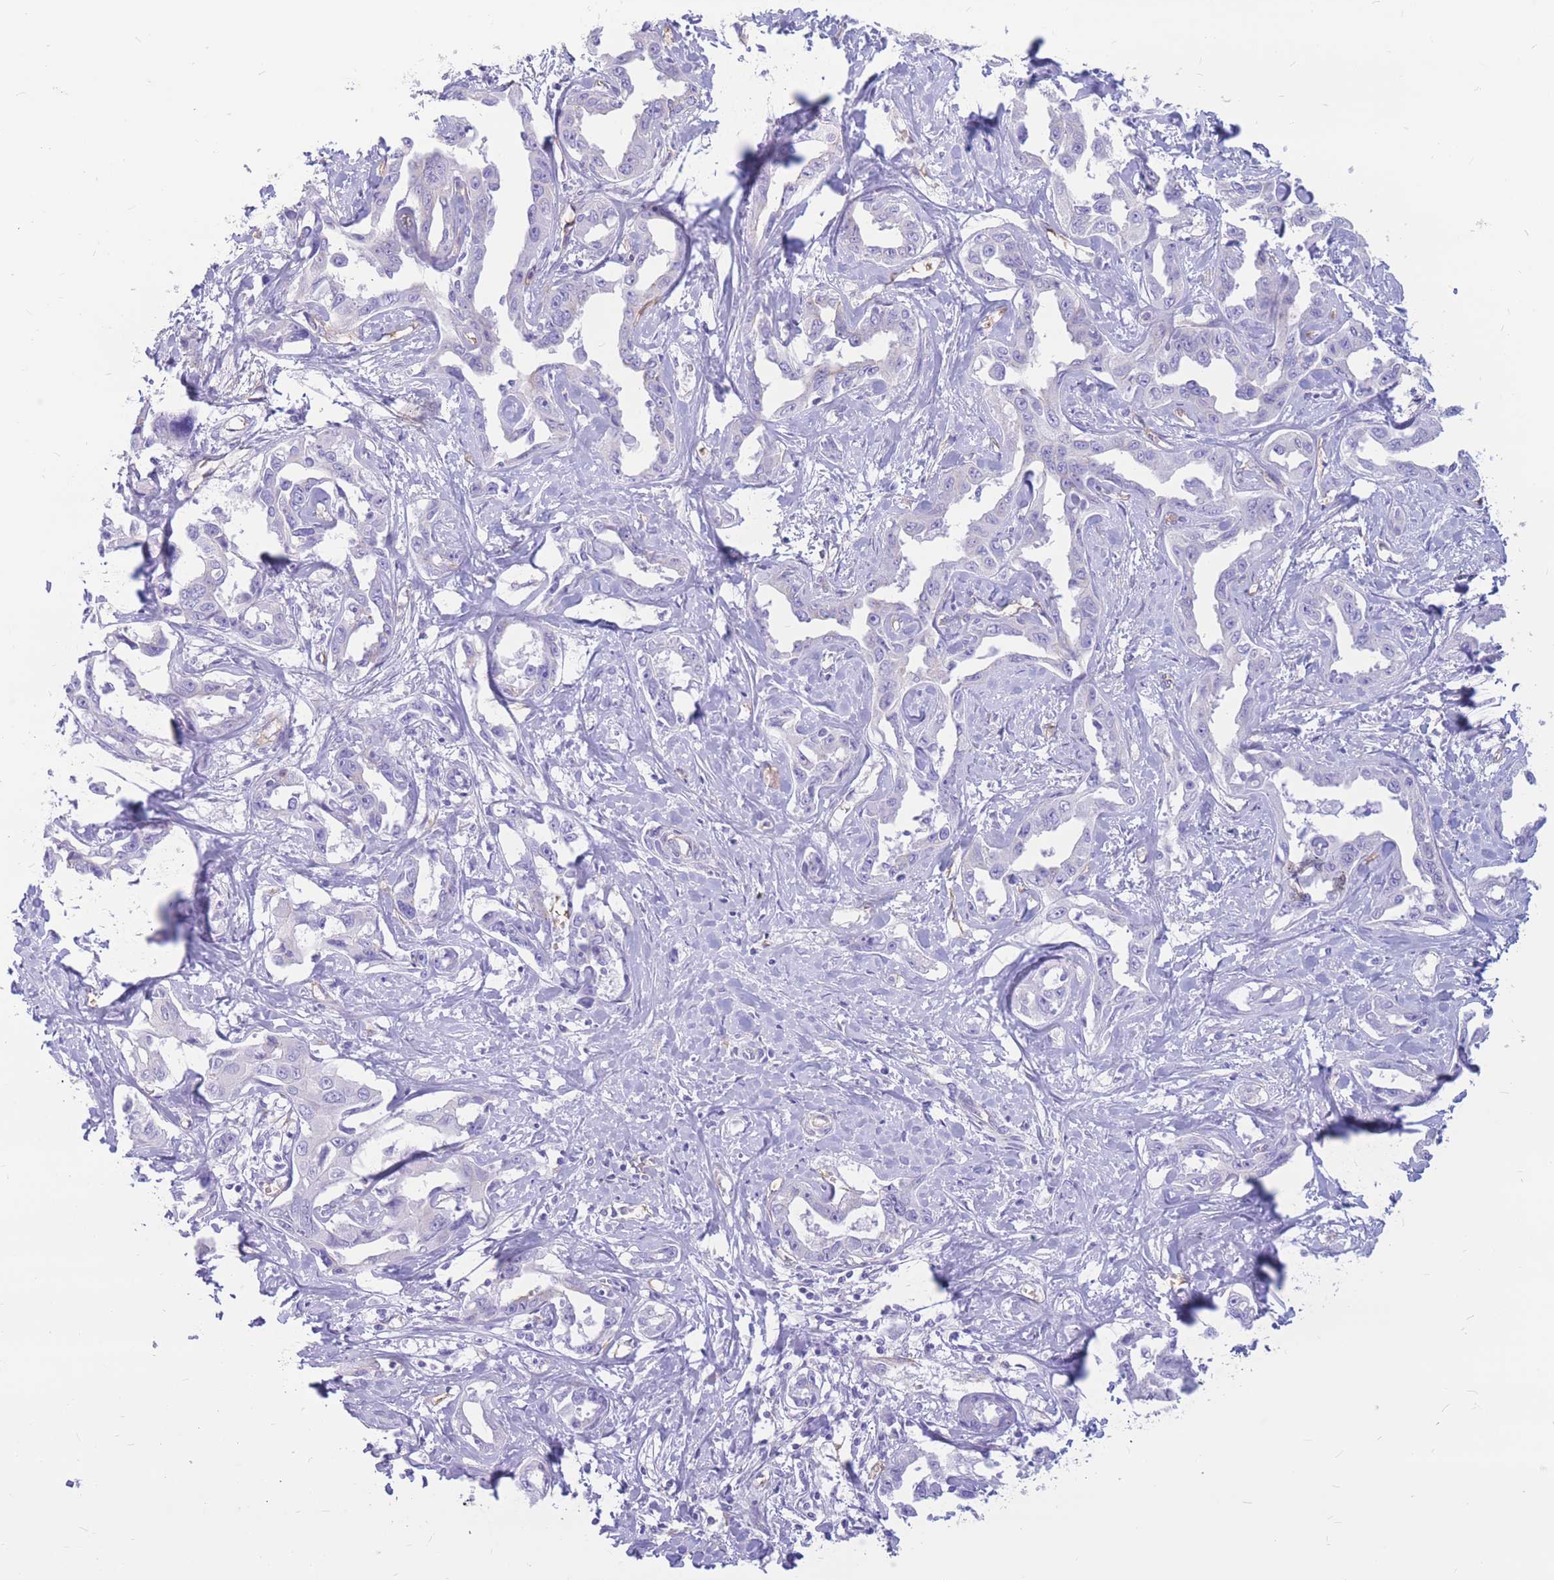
{"staining": {"intensity": "negative", "quantity": "none", "location": "none"}, "tissue": "liver cancer", "cell_type": "Tumor cells", "image_type": "cancer", "snomed": [{"axis": "morphology", "description": "Cholangiocarcinoma"}, {"axis": "topography", "description": "Liver"}], "caption": "Tumor cells show no significant protein expression in cholangiocarcinoma (liver).", "gene": "ADD2", "patient": {"sex": "male", "age": 59}}